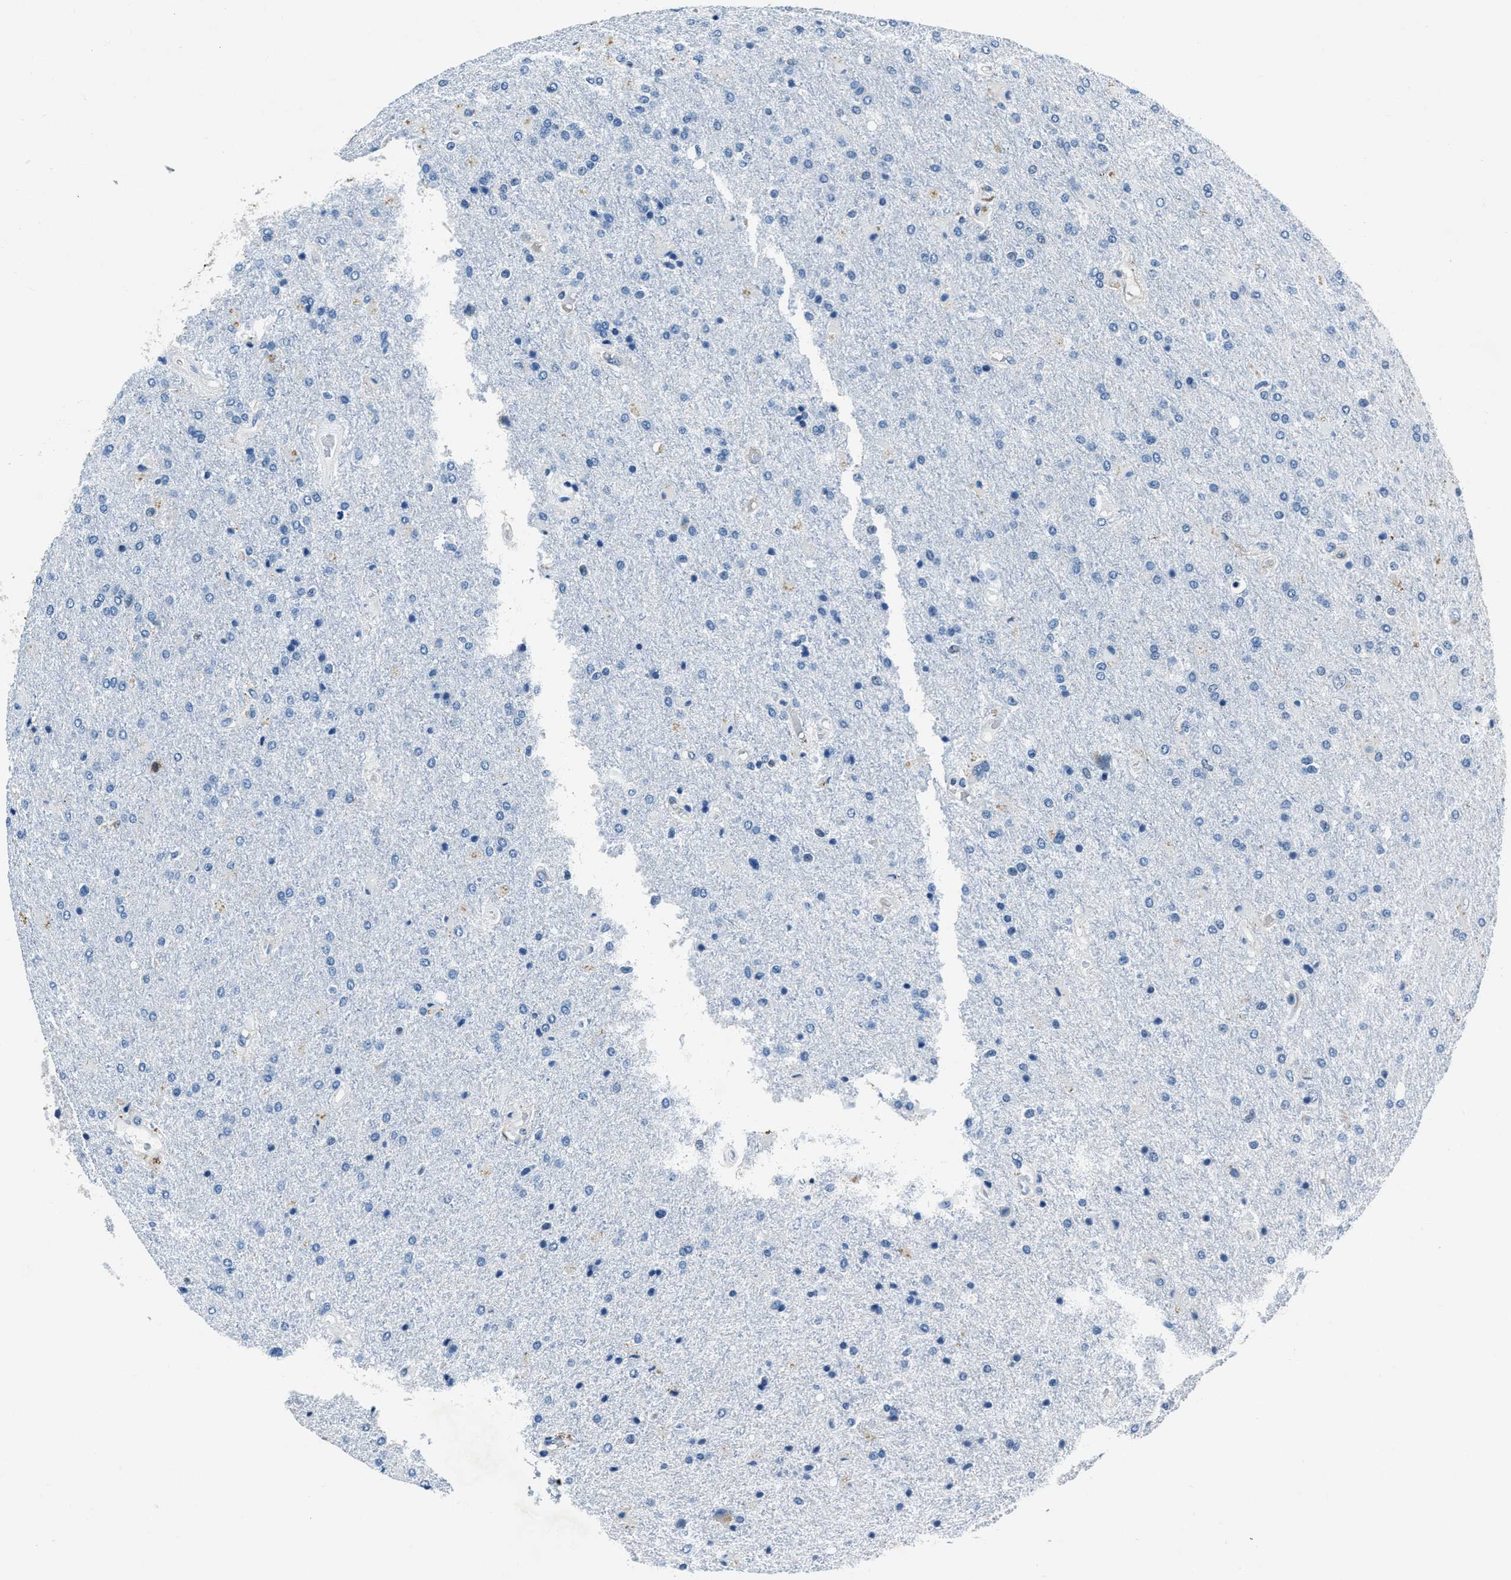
{"staining": {"intensity": "negative", "quantity": "none", "location": "none"}, "tissue": "glioma", "cell_type": "Tumor cells", "image_type": "cancer", "snomed": [{"axis": "morphology", "description": "Glioma, malignant, High grade"}, {"axis": "topography", "description": "Brain"}], "caption": "High magnification brightfield microscopy of glioma stained with DAB (3,3'-diaminobenzidine) (brown) and counterstained with hematoxylin (blue): tumor cells show no significant staining.", "gene": "PTPDC1", "patient": {"sex": "male", "age": 72}}